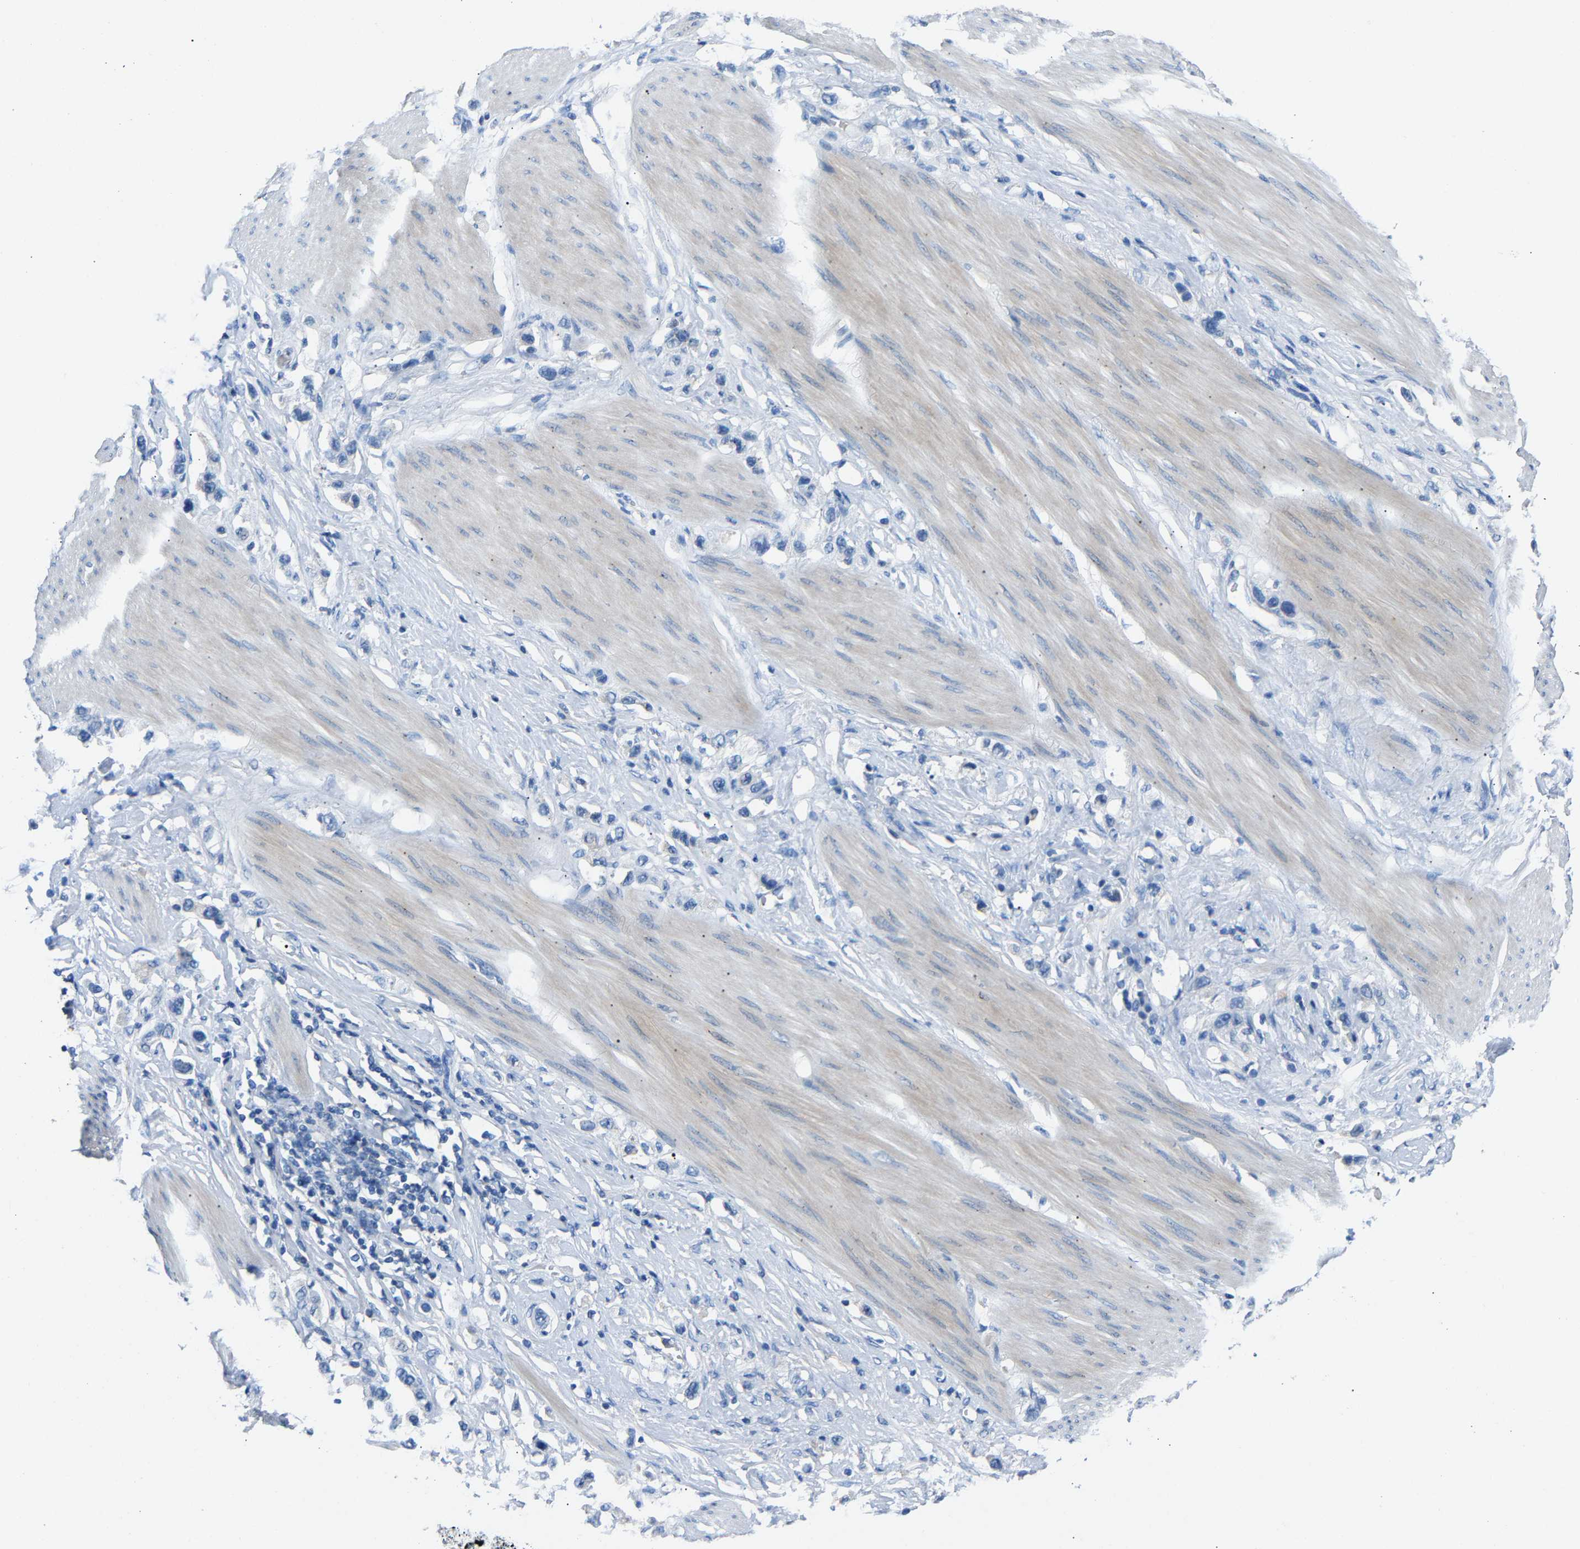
{"staining": {"intensity": "negative", "quantity": "none", "location": "none"}, "tissue": "stomach cancer", "cell_type": "Tumor cells", "image_type": "cancer", "snomed": [{"axis": "morphology", "description": "Adenocarcinoma, NOS"}, {"axis": "topography", "description": "Stomach"}], "caption": "This is an immunohistochemistry image of stomach cancer (adenocarcinoma). There is no expression in tumor cells.", "gene": "DNAAF5", "patient": {"sex": "female", "age": 65}}